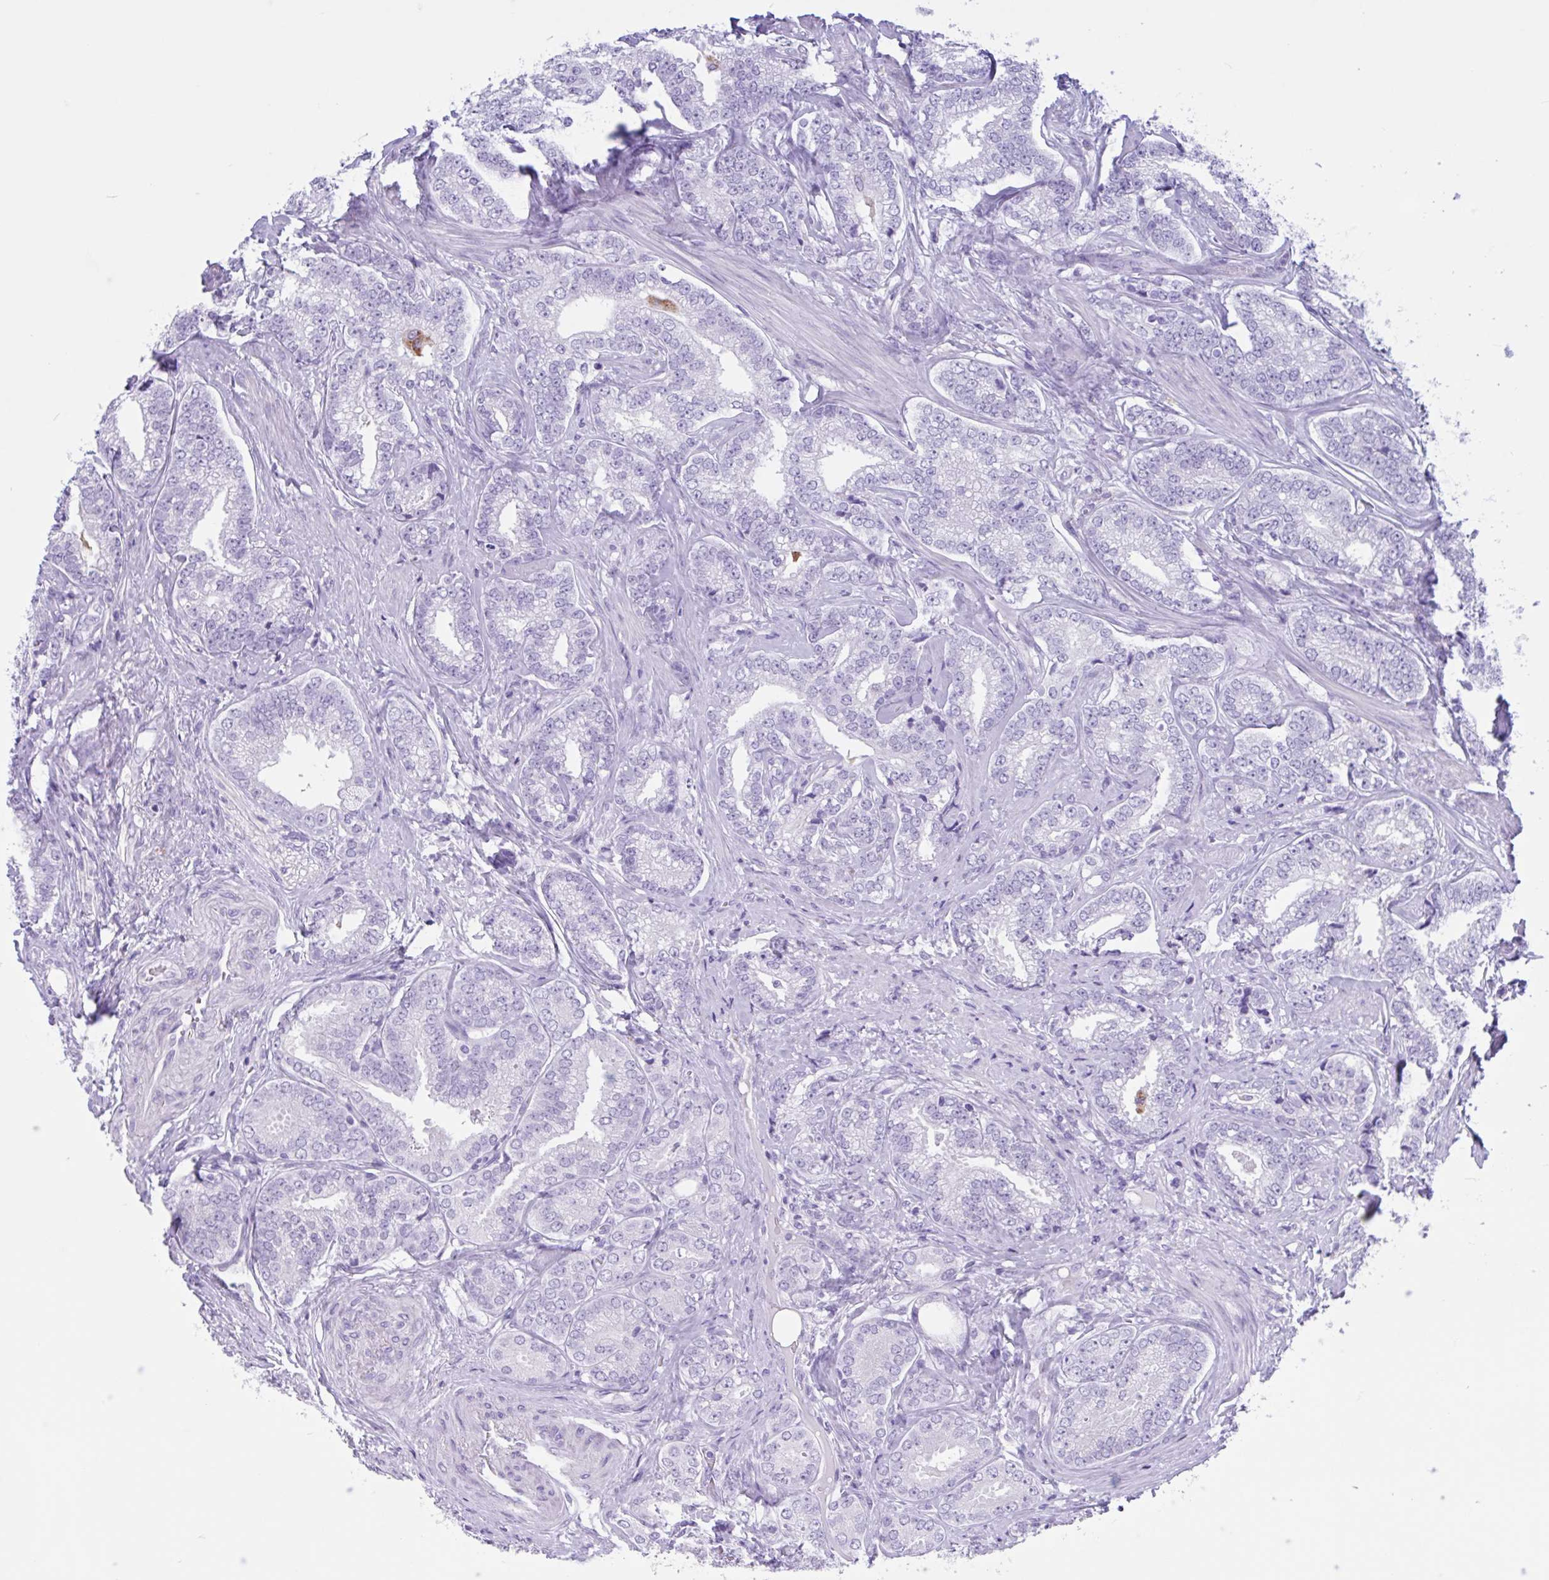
{"staining": {"intensity": "negative", "quantity": "none", "location": "none"}, "tissue": "prostate cancer", "cell_type": "Tumor cells", "image_type": "cancer", "snomed": [{"axis": "morphology", "description": "Adenocarcinoma, Low grade"}, {"axis": "topography", "description": "Prostate"}], "caption": "Protein analysis of adenocarcinoma (low-grade) (prostate) reveals no significant staining in tumor cells.", "gene": "OR4N4", "patient": {"sex": "male", "age": 63}}